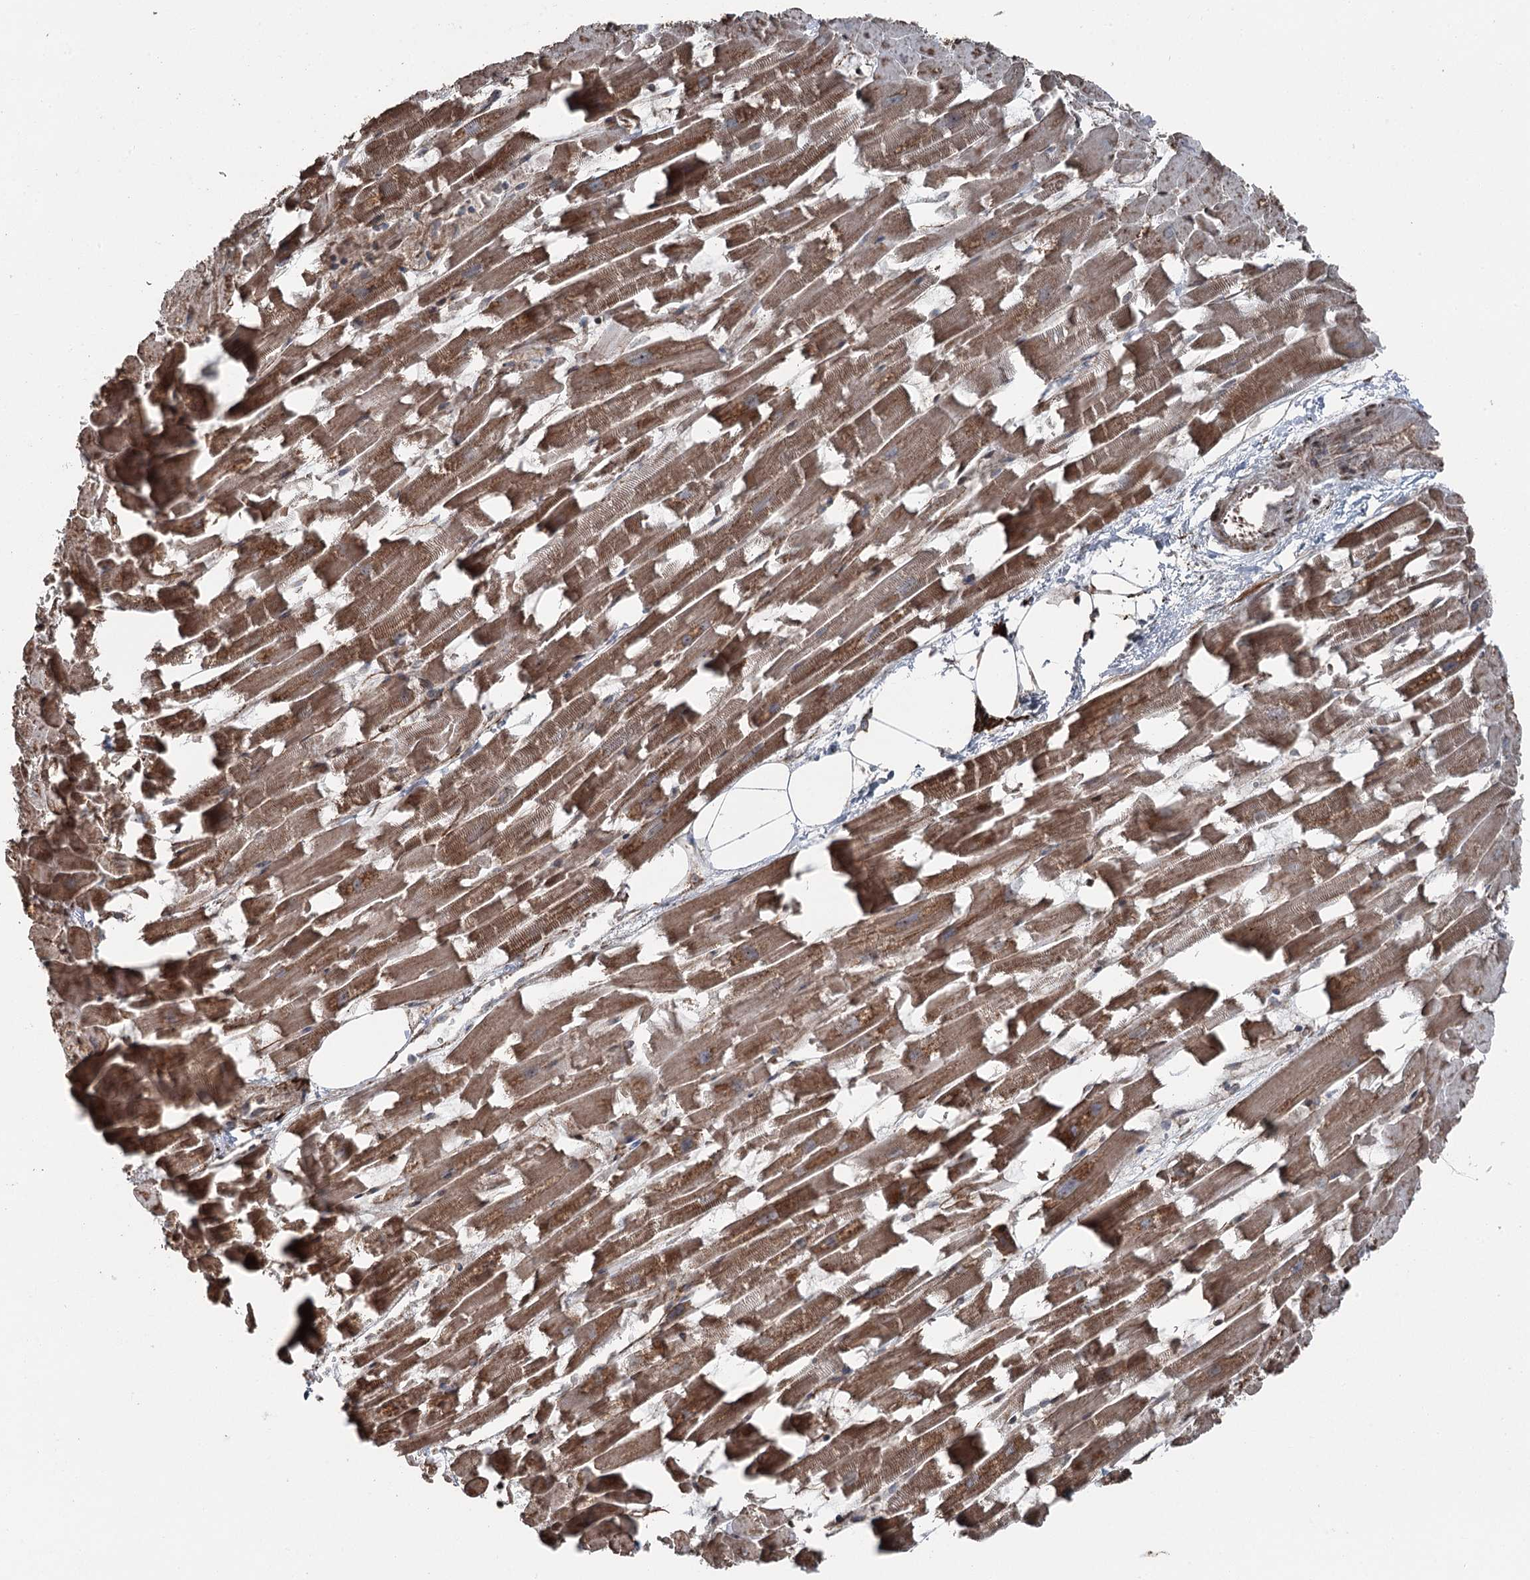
{"staining": {"intensity": "moderate", "quantity": ">75%", "location": "cytoplasmic/membranous"}, "tissue": "heart muscle", "cell_type": "Cardiomyocytes", "image_type": "normal", "snomed": [{"axis": "morphology", "description": "Normal tissue, NOS"}, {"axis": "topography", "description": "Heart"}], "caption": "The immunohistochemical stain labels moderate cytoplasmic/membranous expression in cardiomyocytes of unremarkable heart muscle.", "gene": "STEEP1", "patient": {"sex": "female", "age": 64}}